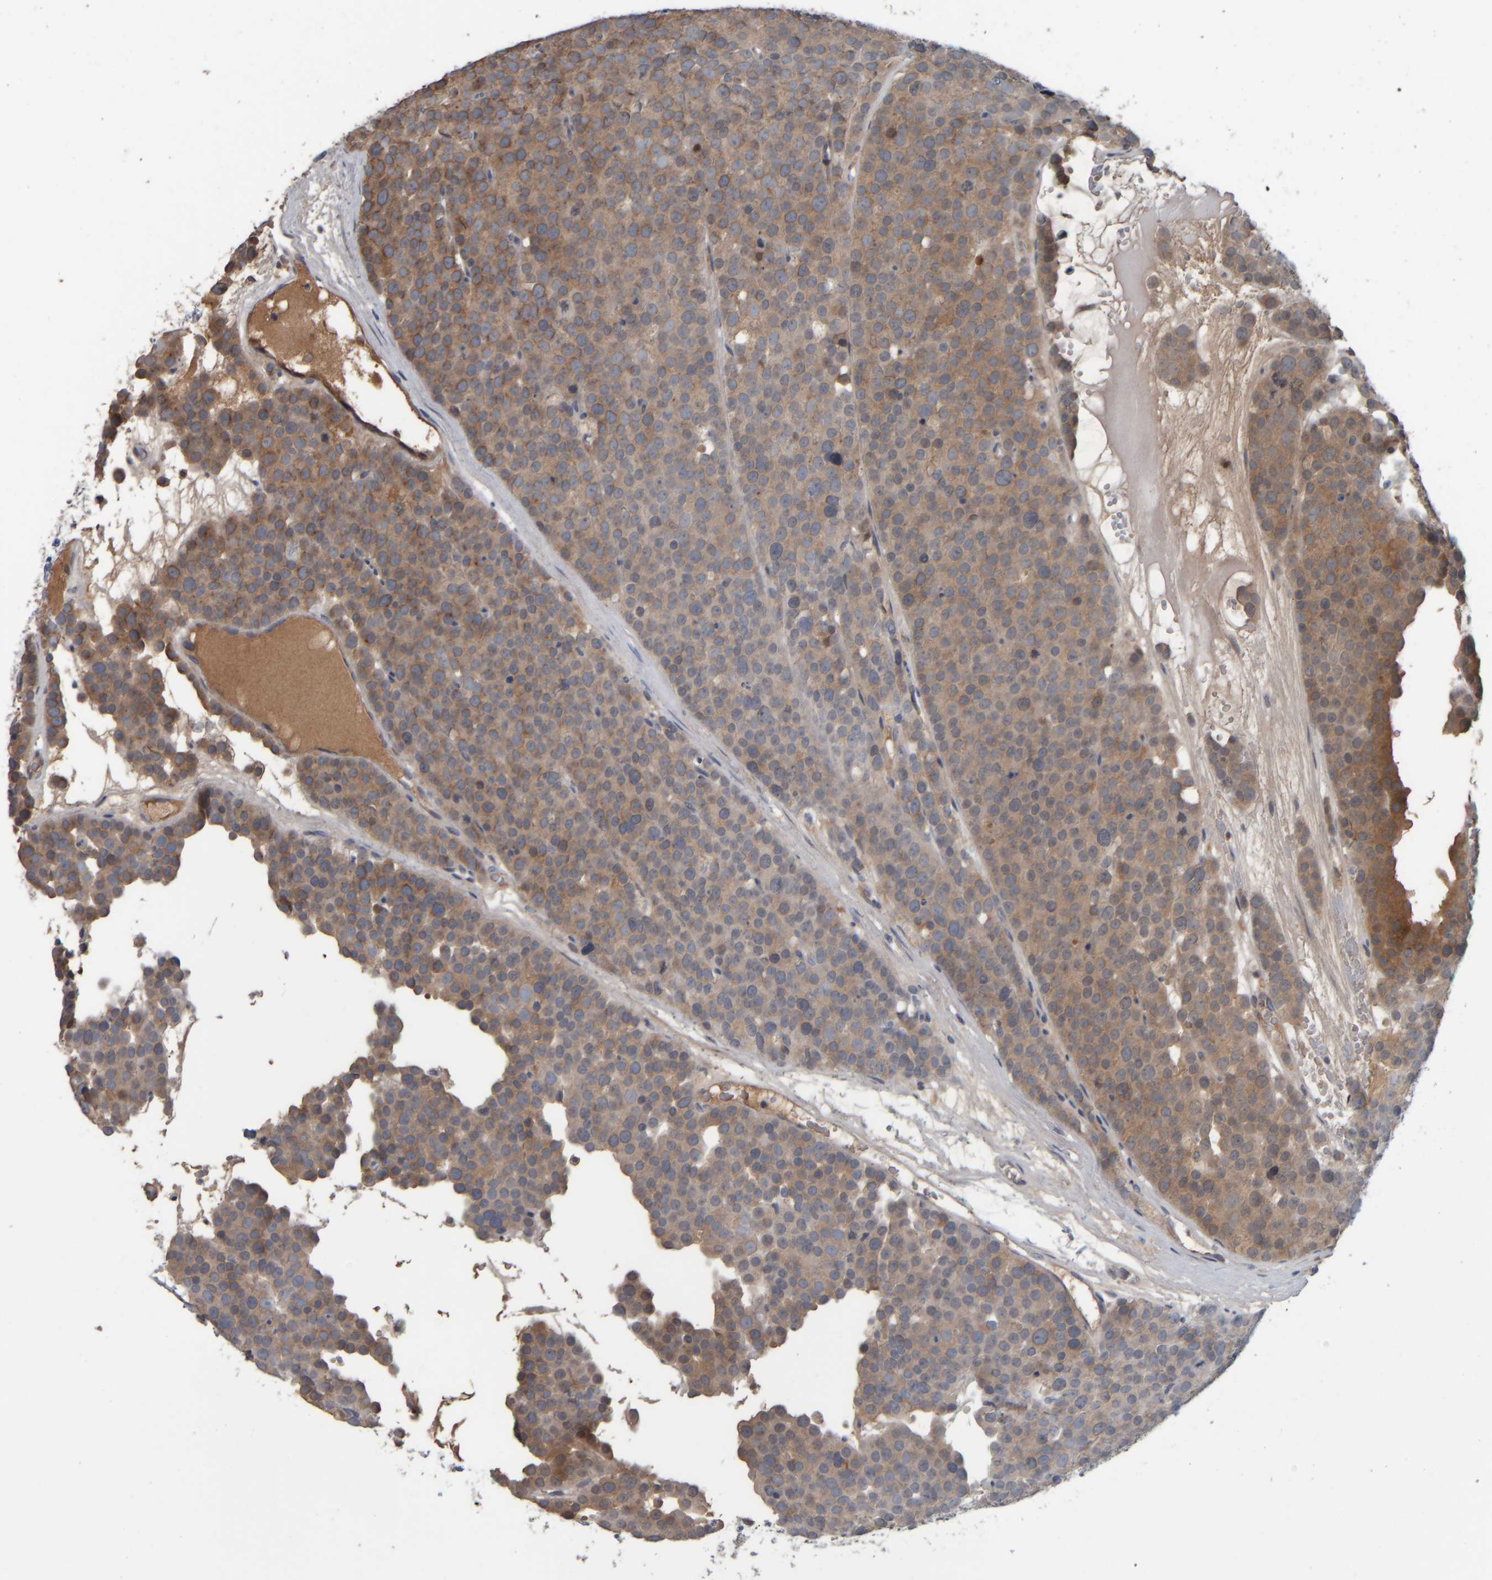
{"staining": {"intensity": "moderate", "quantity": "25%-75%", "location": "cytoplasmic/membranous"}, "tissue": "testis cancer", "cell_type": "Tumor cells", "image_type": "cancer", "snomed": [{"axis": "morphology", "description": "Seminoma, NOS"}, {"axis": "topography", "description": "Testis"}], "caption": "Testis seminoma was stained to show a protein in brown. There is medium levels of moderate cytoplasmic/membranous positivity in approximately 25%-75% of tumor cells. (DAB IHC with brightfield microscopy, high magnification).", "gene": "CAVIN4", "patient": {"sex": "male", "age": 71}}